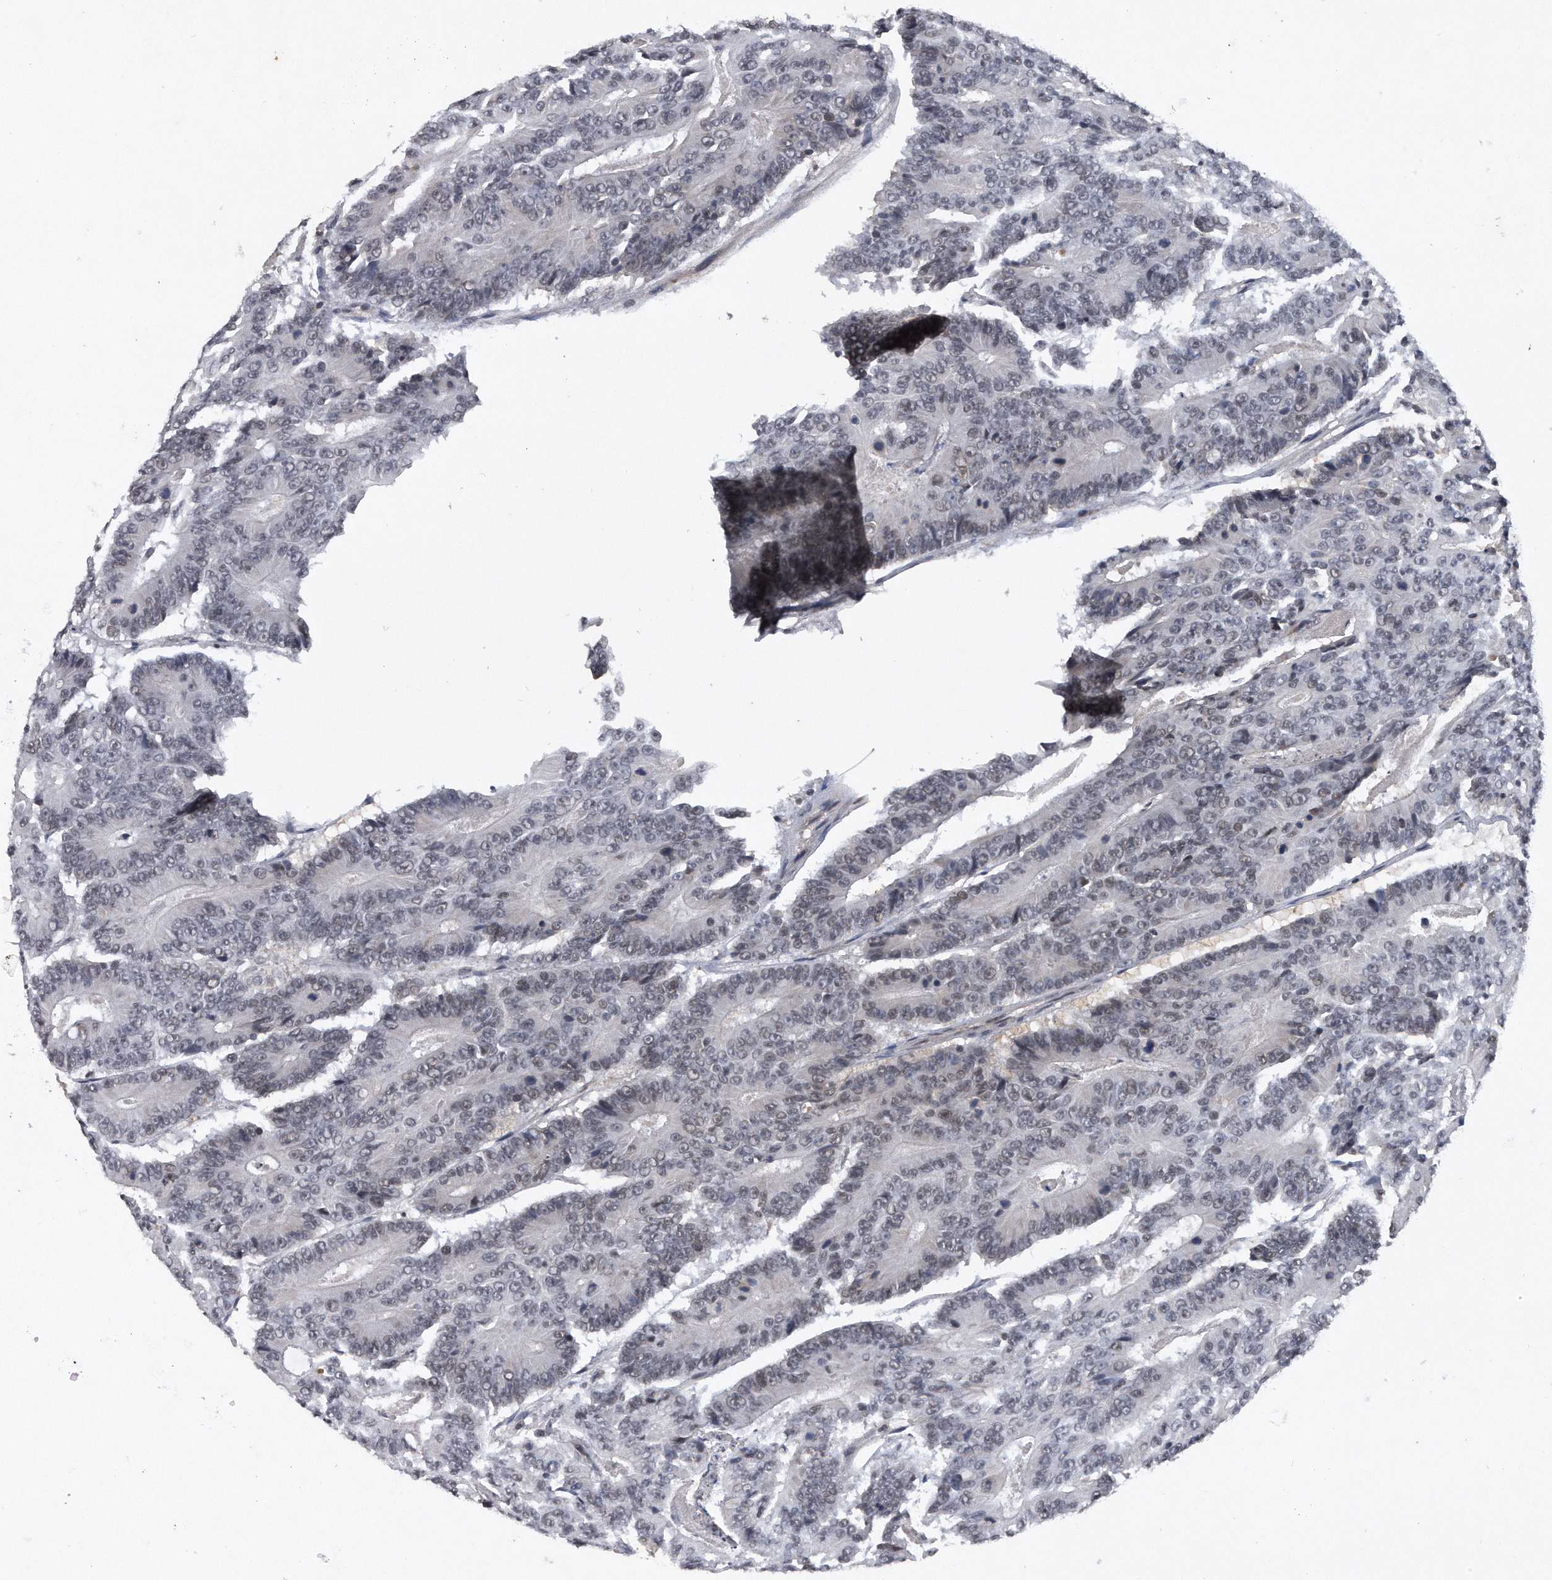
{"staining": {"intensity": "negative", "quantity": "none", "location": "none"}, "tissue": "colorectal cancer", "cell_type": "Tumor cells", "image_type": "cancer", "snomed": [{"axis": "morphology", "description": "Adenocarcinoma, NOS"}, {"axis": "topography", "description": "Colon"}], "caption": "Adenocarcinoma (colorectal) was stained to show a protein in brown. There is no significant positivity in tumor cells. Brightfield microscopy of IHC stained with DAB (brown) and hematoxylin (blue), captured at high magnification.", "gene": "VIRMA", "patient": {"sex": "male", "age": 83}}